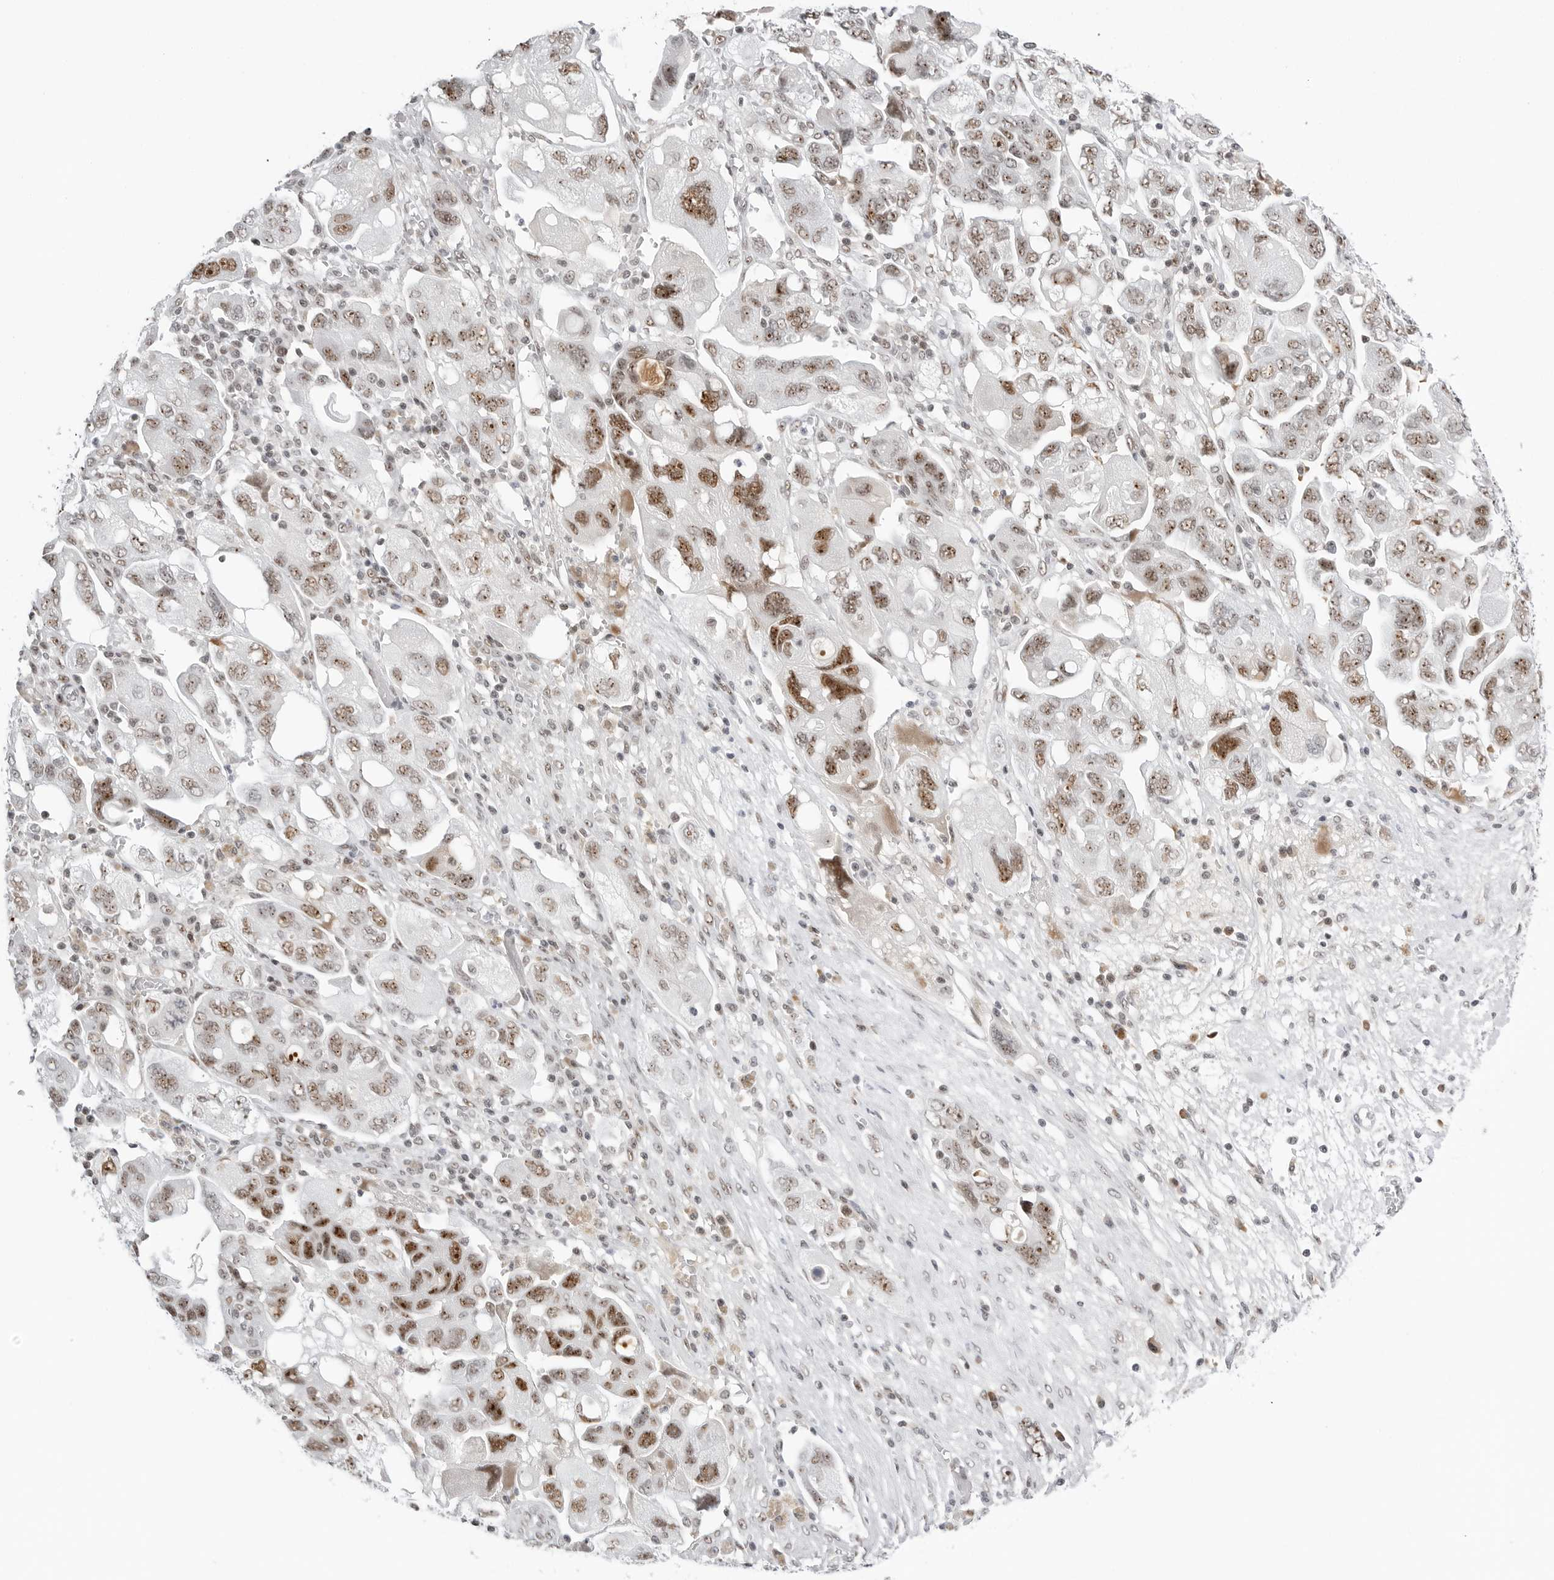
{"staining": {"intensity": "strong", "quantity": "25%-75%", "location": "nuclear"}, "tissue": "ovarian cancer", "cell_type": "Tumor cells", "image_type": "cancer", "snomed": [{"axis": "morphology", "description": "Carcinoma, NOS"}, {"axis": "morphology", "description": "Cystadenocarcinoma, serous, NOS"}, {"axis": "topography", "description": "Ovary"}], "caption": "Ovarian cancer (carcinoma) stained with a brown dye reveals strong nuclear positive positivity in approximately 25%-75% of tumor cells.", "gene": "WRAP53", "patient": {"sex": "female", "age": 69}}